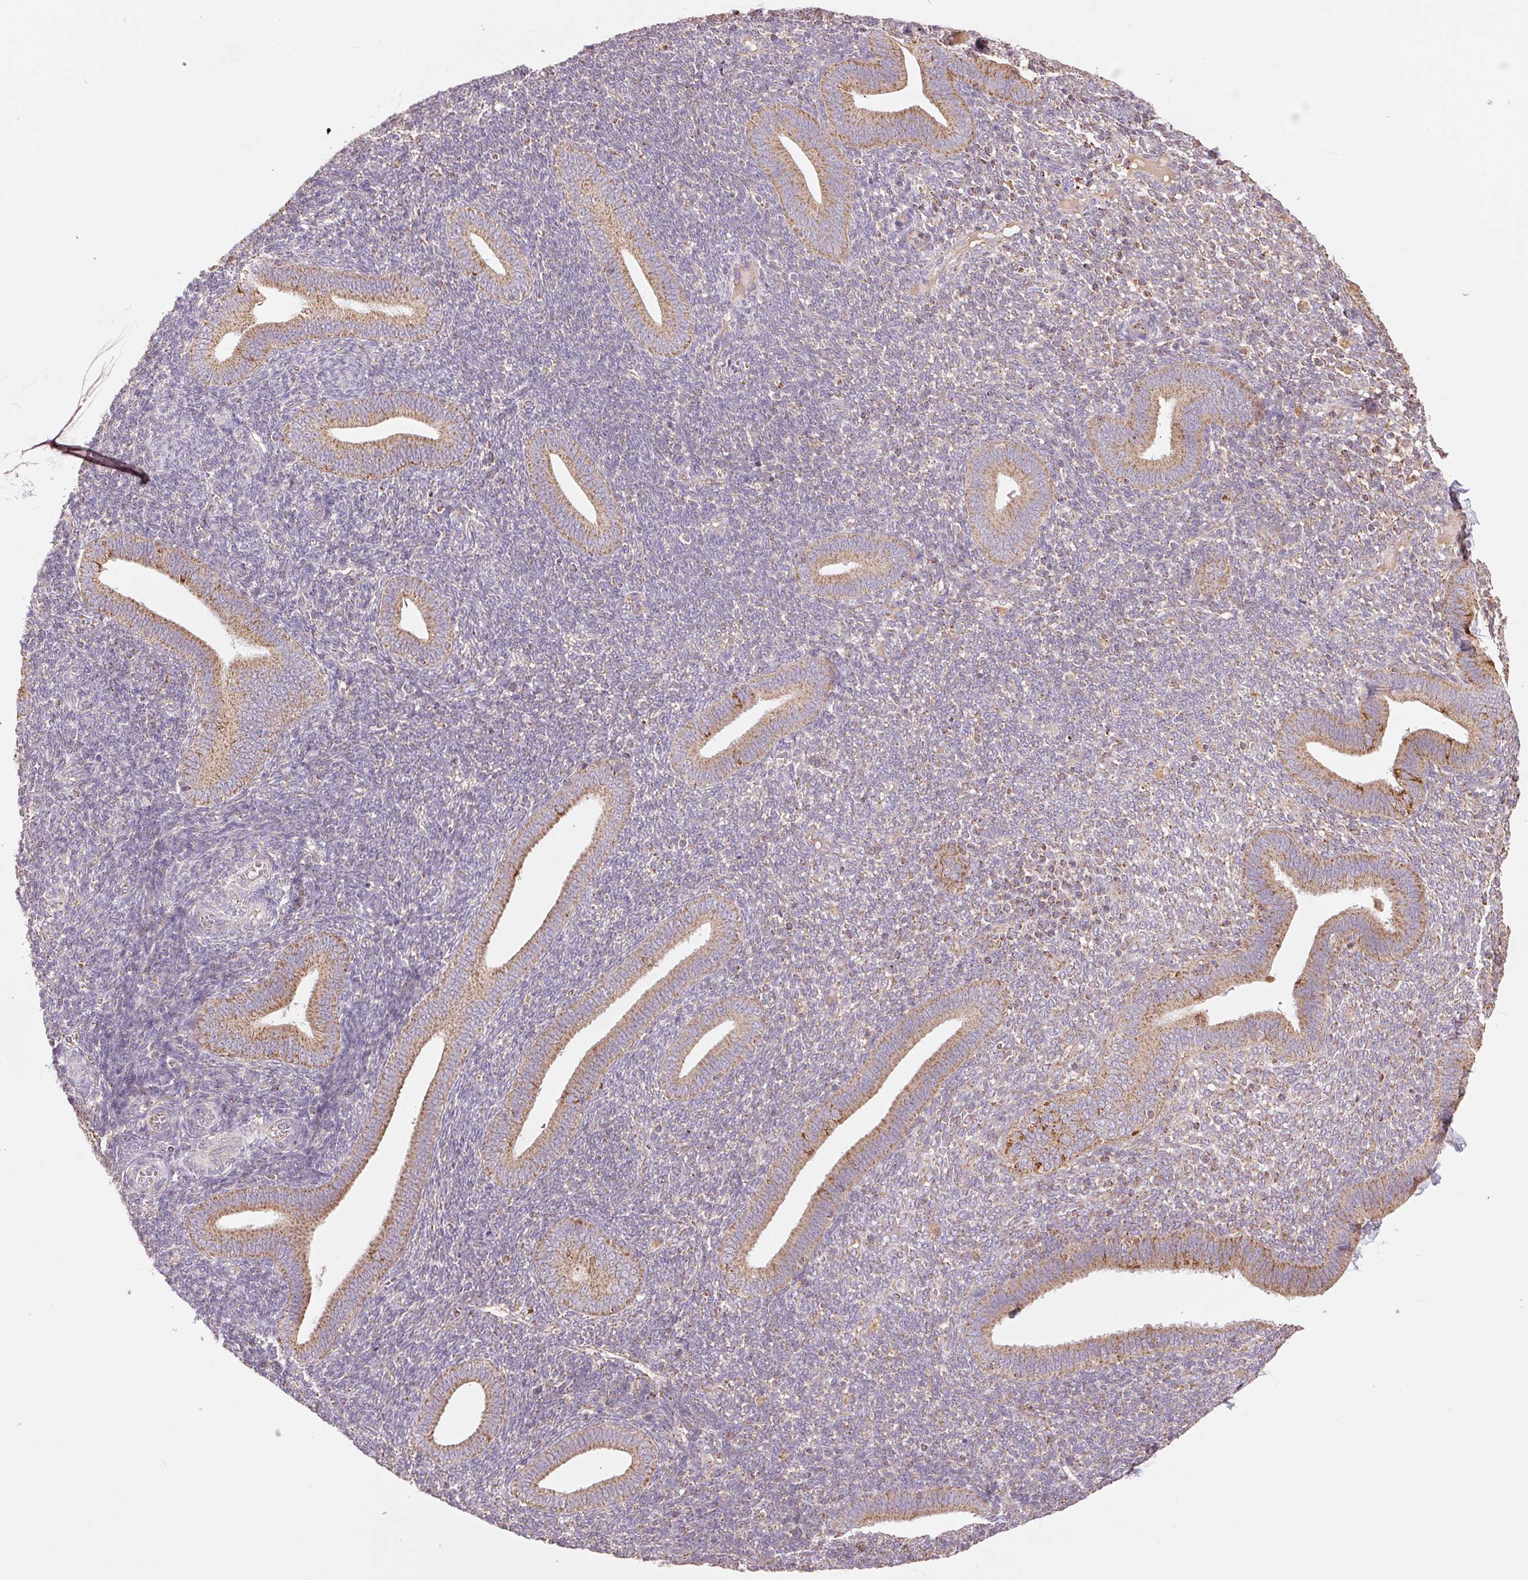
{"staining": {"intensity": "negative", "quantity": "none", "location": "none"}, "tissue": "endometrium", "cell_type": "Cells in endometrial stroma", "image_type": "normal", "snomed": [{"axis": "morphology", "description": "Normal tissue, NOS"}, {"axis": "topography", "description": "Endometrium"}], "caption": "Photomicrograph shows no protein staining in cells in endometrial stroma of benign endometrium.", "gene": "DGUOK", "patient": {"sex": "female", "age": 25}}